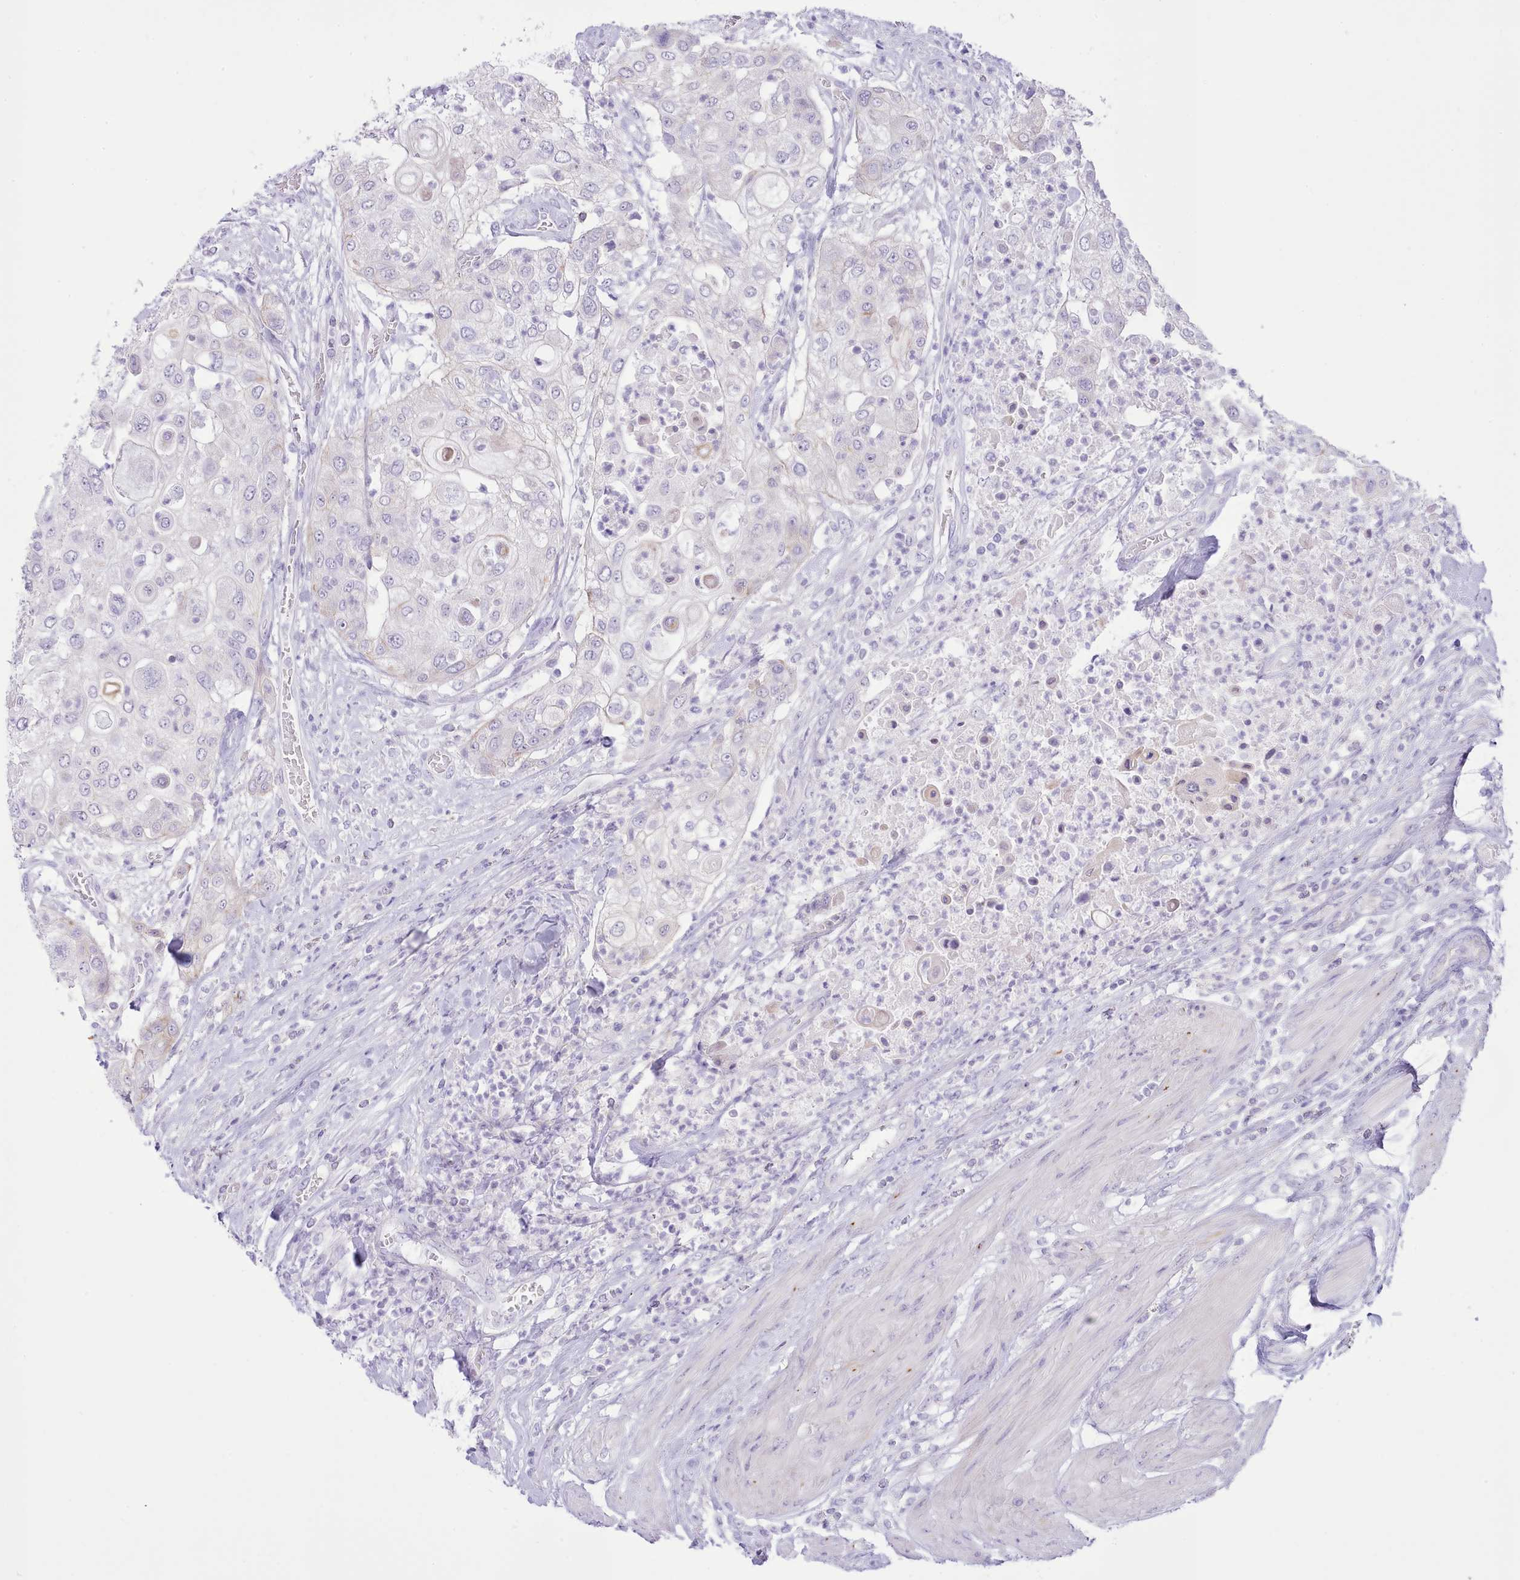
{"staining": {"intensity": "negative", "quantity": "none", "location": "none"}, "tissue": "urothelial cancer", "cell_type": "Tumor cells", "image_type": "cancer", "snomed": [{"axis": "morphology", "description": "Urothelial carcinoma, High grade"}, {"axis": "topography", "description": "Urinary bladder"}], "caption": "Tumor cells show no significant staining in urothelial cancer.", "gene": "MDFI", "patient": {"sex": "female", "age": 79}}